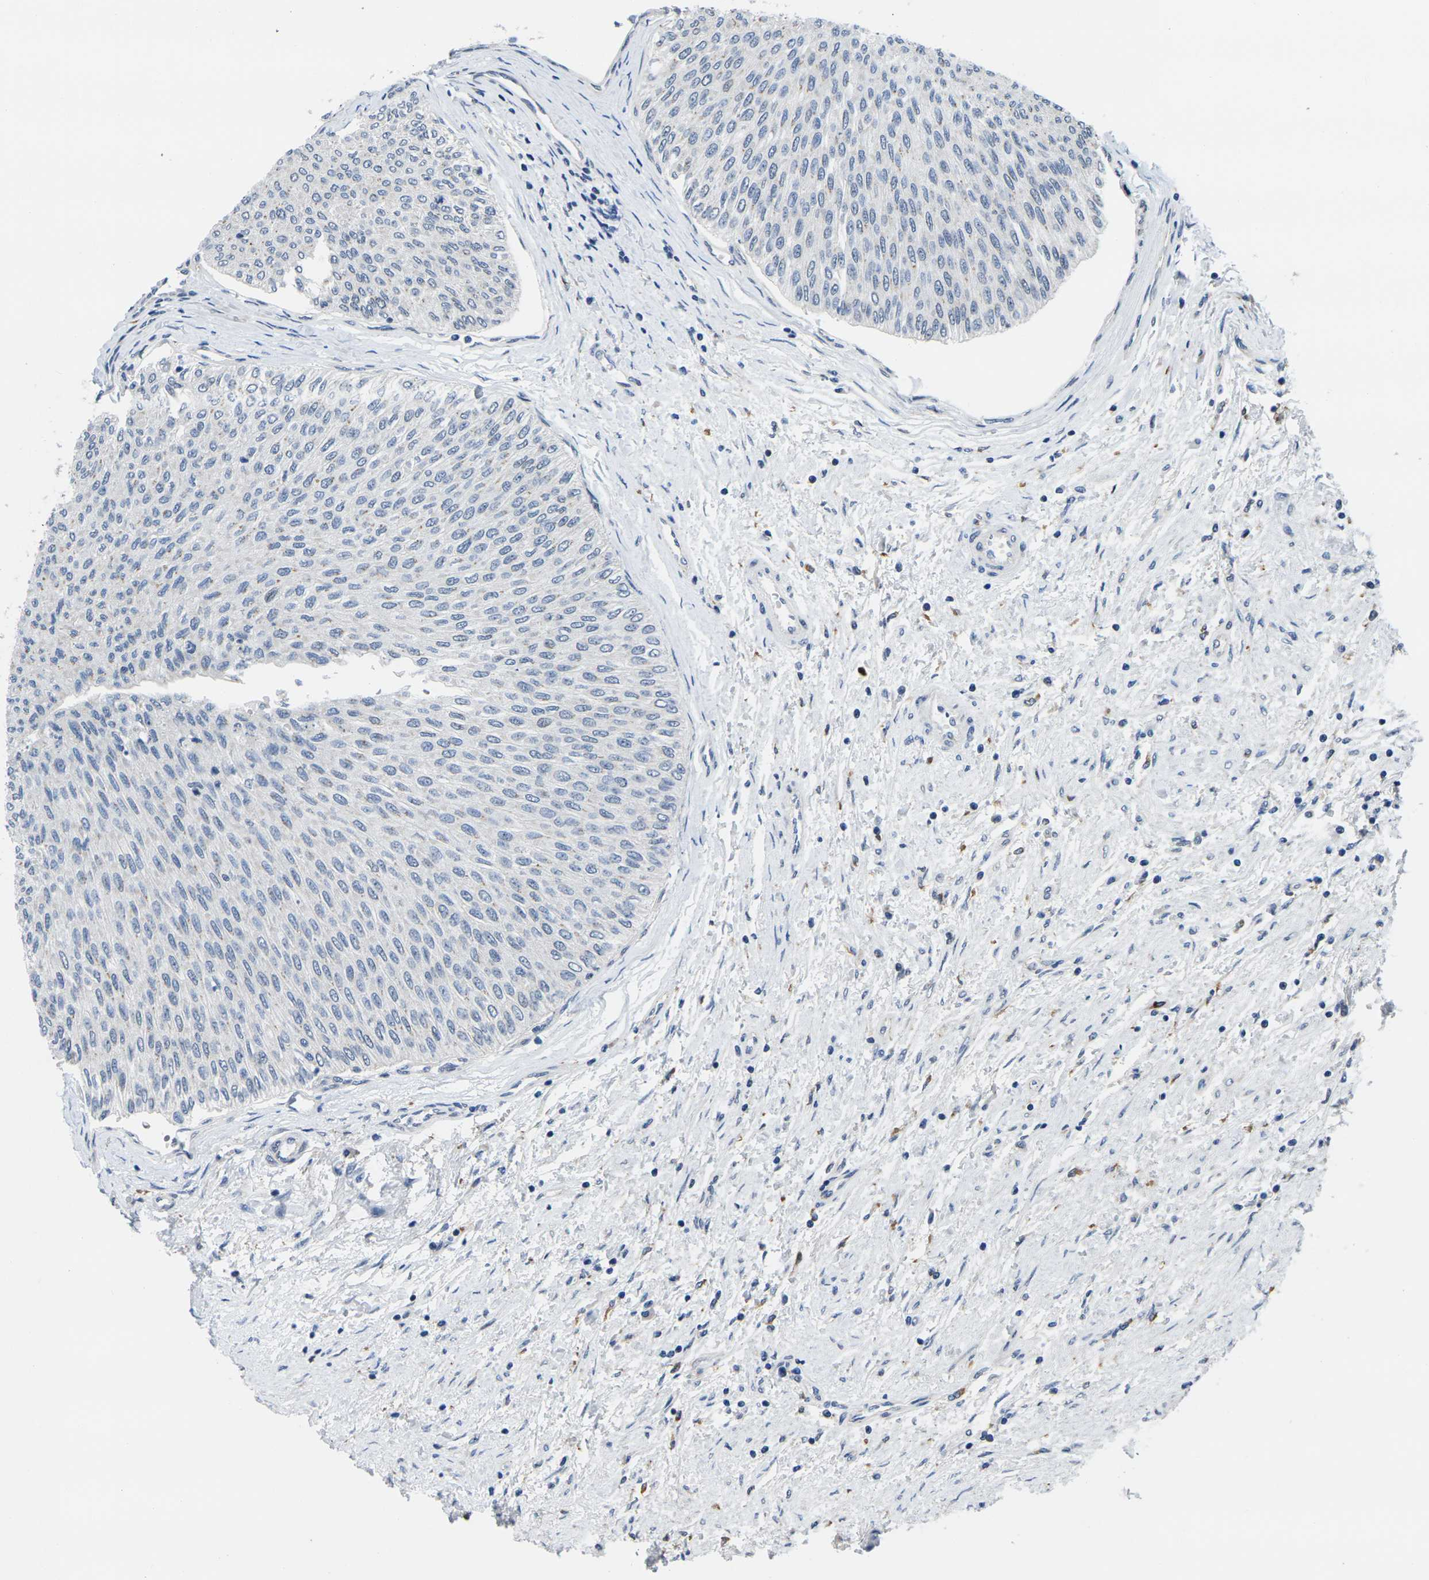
{"staining": {"intensity": "negative", "quantity": "none", "location": "none"}, "tissue": "urothelial cancer", "cell_type": "Tumor cells", "image_type": "cancer", "snomed": [{"axis": "morphology", "description": "Urothelial carcinoma, Low grade"}, {"axis": "topography", "description": "Urinary bladder"}], "caption": "A histopathology image of low-grade urothelial carcinoma stained for a protein displays no brown staining in tumor cells.", "gene": "RBM7", "patient": {"sex": "male", "age": 78}}